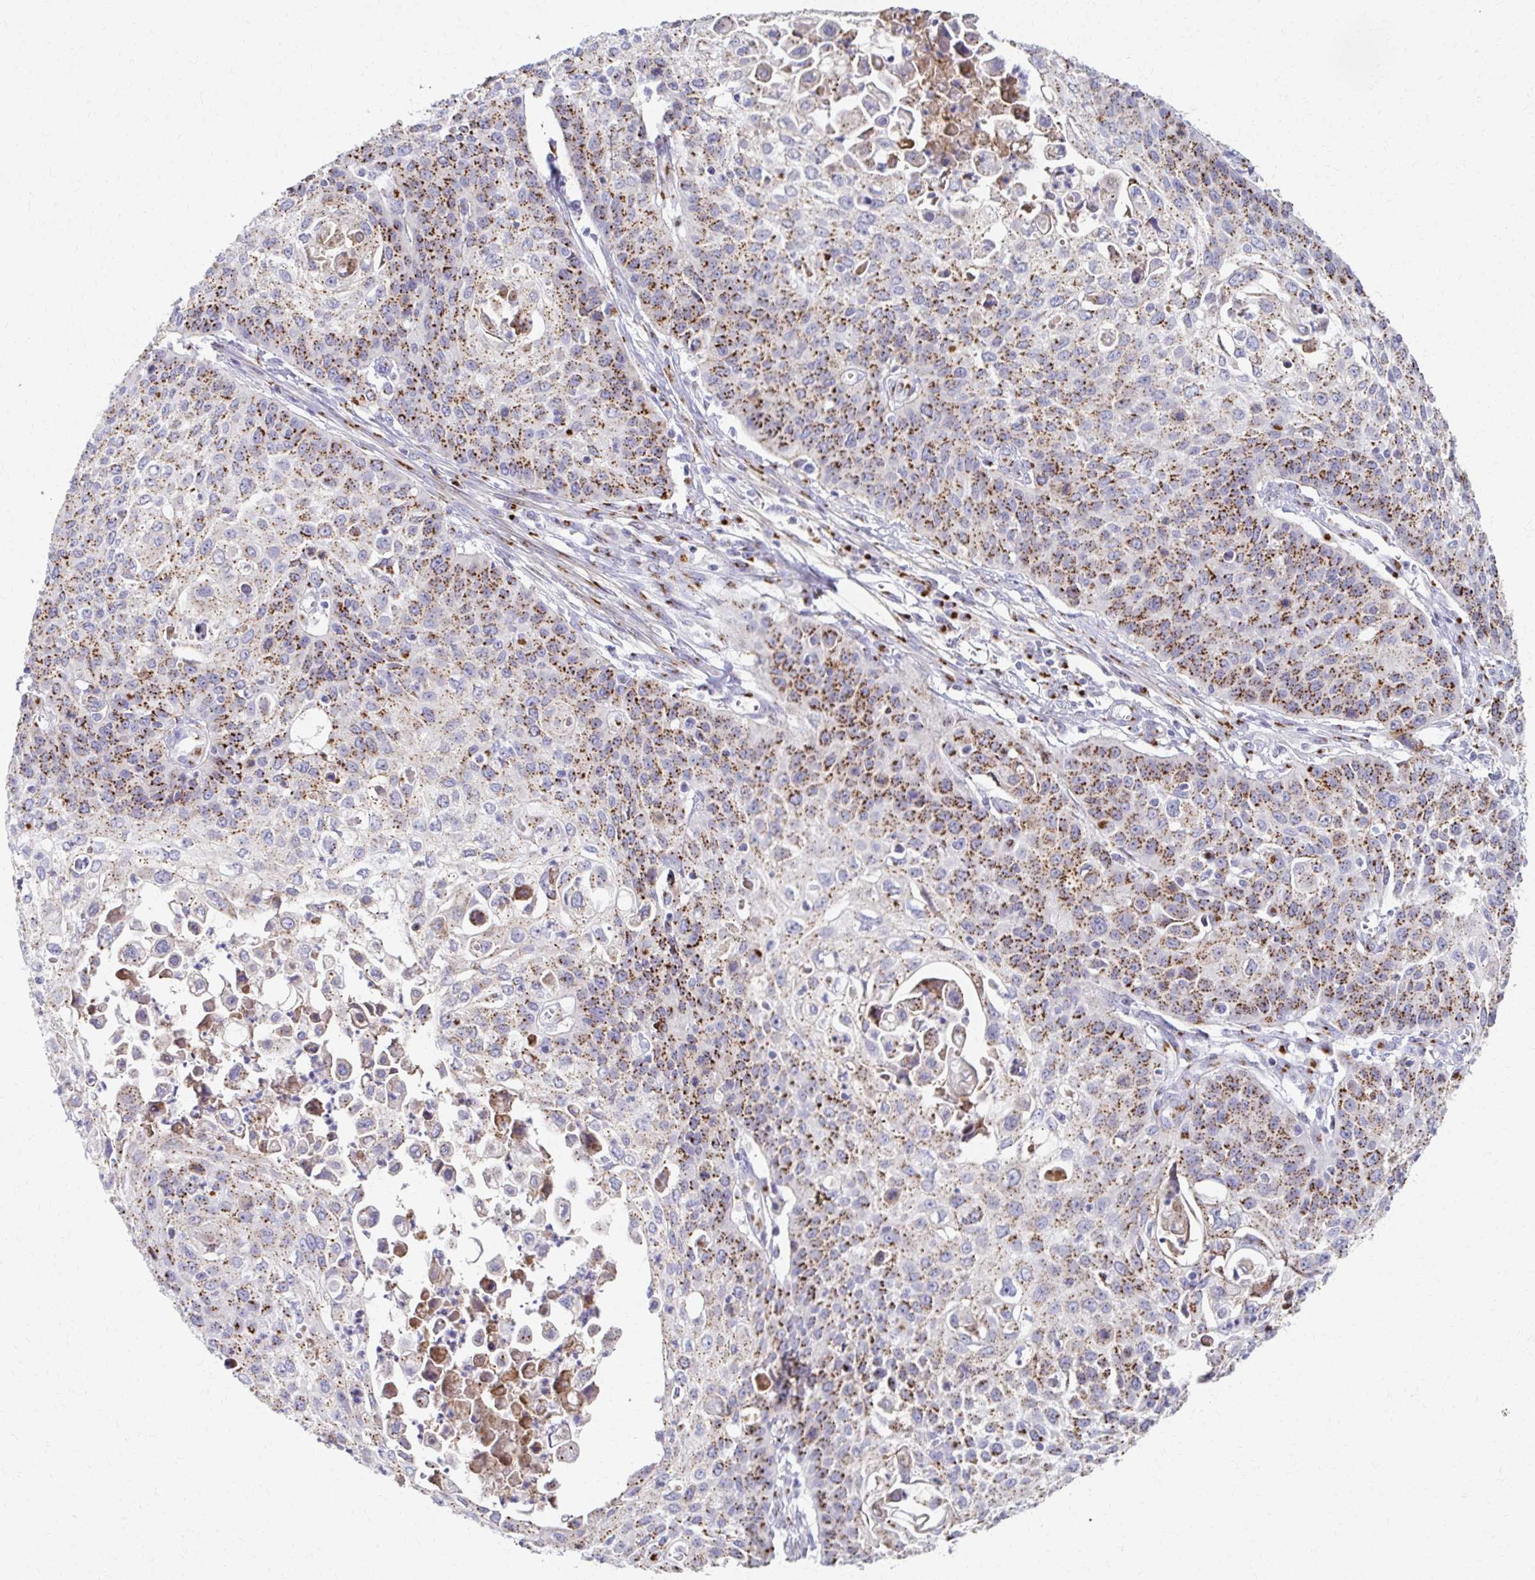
{"staining": {"intensity": "moderate", "quantity": ">75%", "location": "cytoplasmic/membranous"}, "tissue": "cervical cancer", "cell_type": "Tumor cells", "image_type": "cancer", "snomed": [{"axis": "morphology", "description": "Squamous cell carcinoma, NOS"}, {"axis": "topography", "description": "Cervix"}], "caption": "The photomicrograph demonstrates a brown stain indicating the presence of a protein in the cytoplasmic/membranous of tumor cells in cervical cancer. The staining was performed using DAB (3,3'-diaminobenzidine), with brown indicating positive protein expression. Nuclei are stained blue with hematoxylin.", "gene": "TM9SF1", "patient": {"sex": "female", "age": 65}}